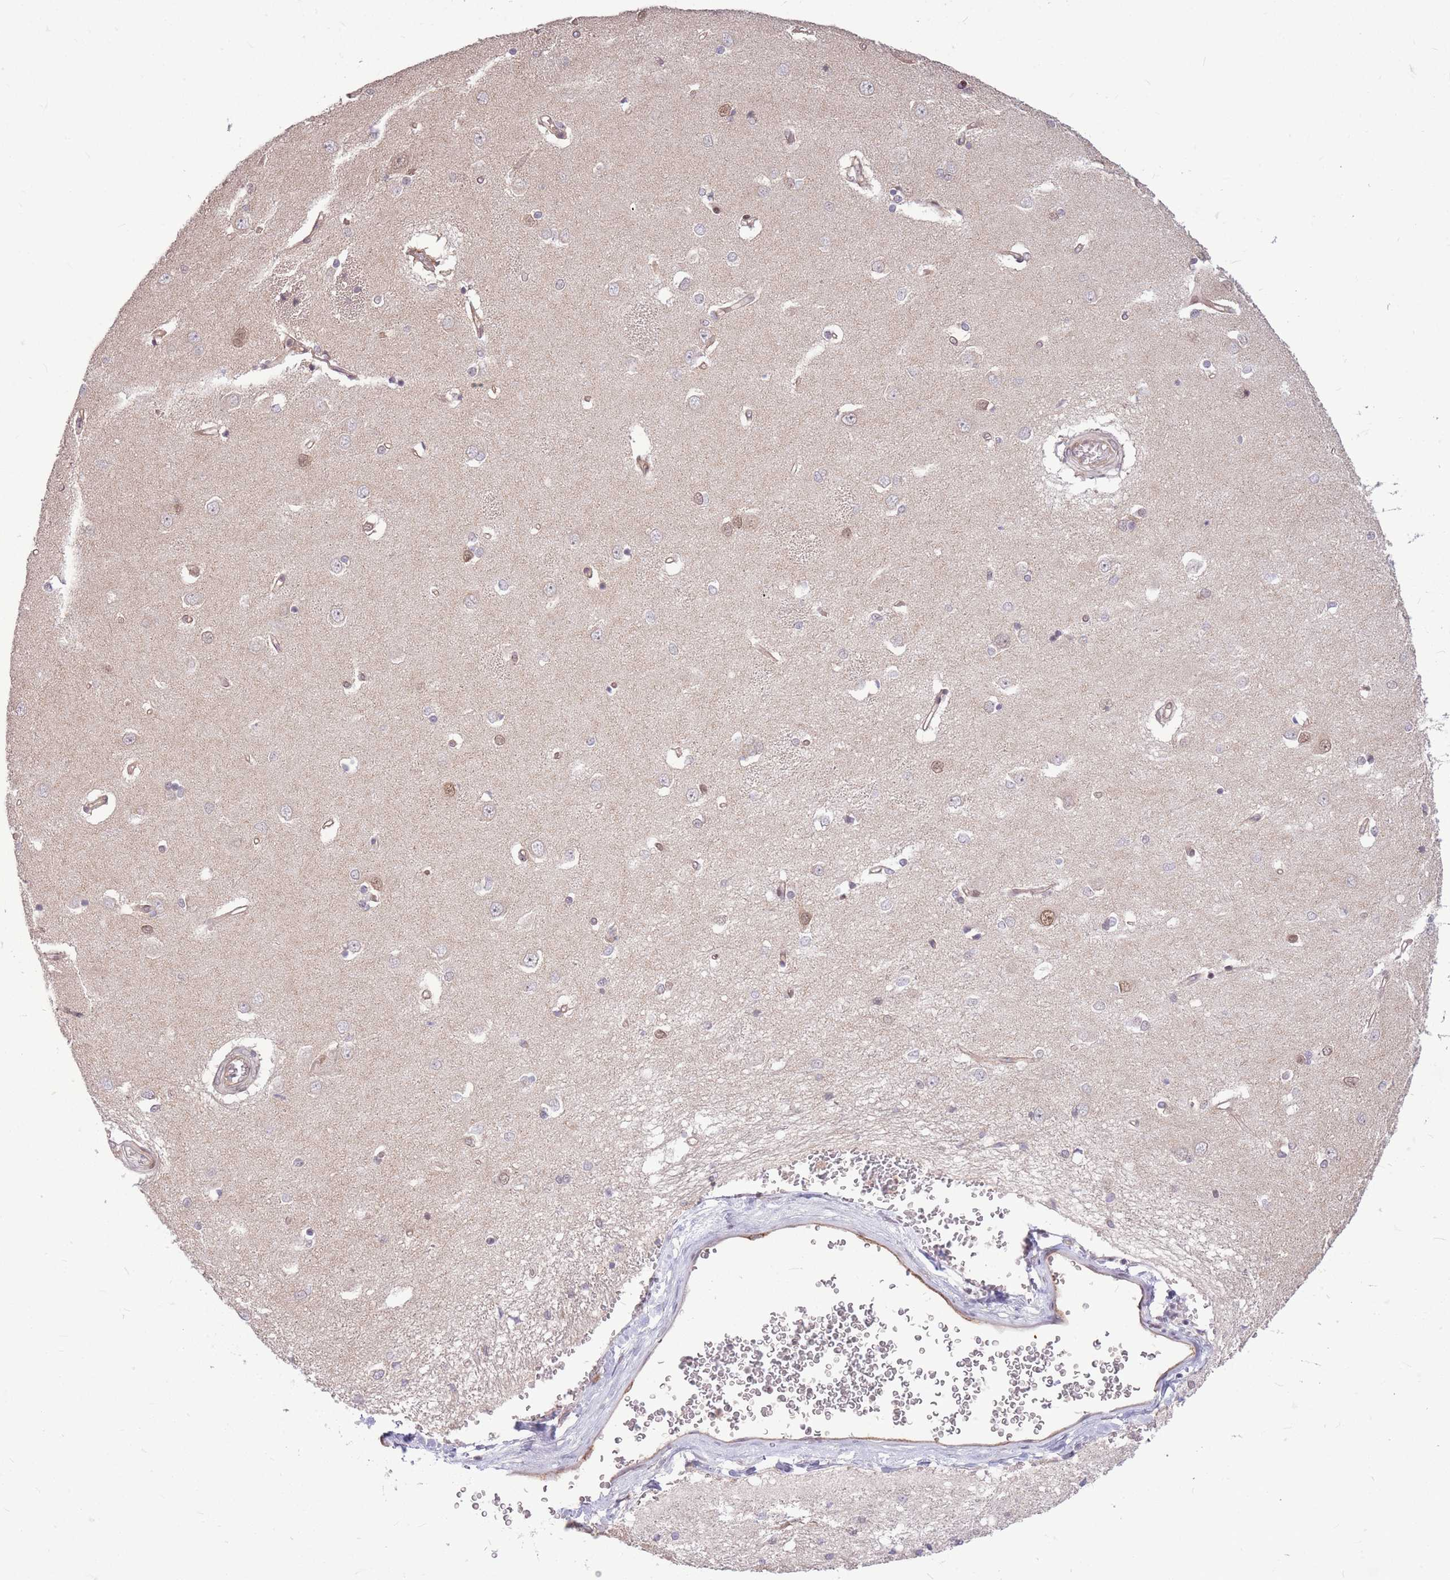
{"staining": {"intensity": "weak", "quantity": "<25%", "location": "nuclear"}, "tissue": "caudate", "cell_type": "Glial cells", "image_type": "normal", "snomed": [{"axis": "morphology", "description": "Normal tissue, NOS"}, {"axis": "topography", "description": "Lateral ventricle wall"}], "caption": "A high-resolution histopathology image shows immunohistochemistry (IHC) staining of normal caudate, which reveals no significant positivity in glial cells.", "gene": "TCF20", "patient": {"sex": "male", "age": 37}}